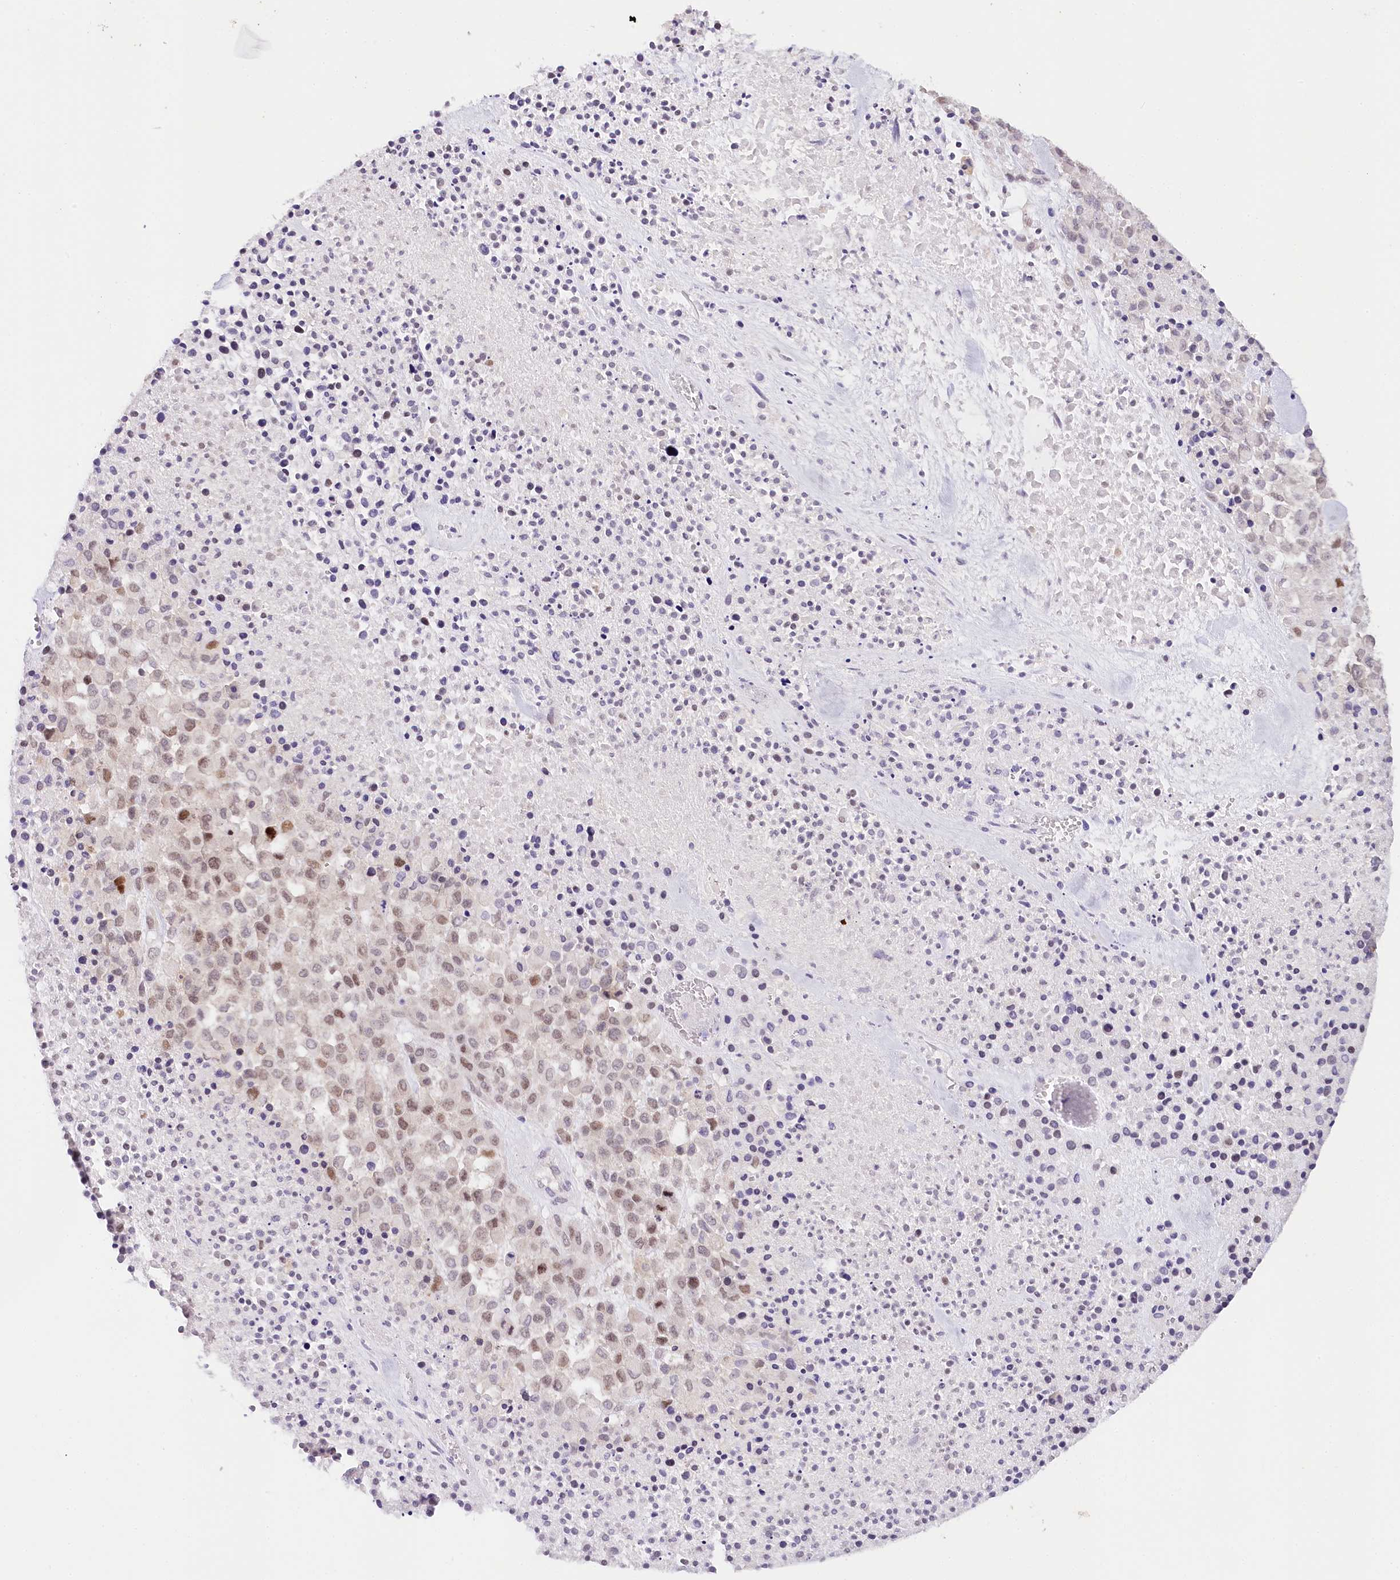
{"staining": {"intensity": "moderate", "quantity": "25%-75%", "location": "nuclear"}, "tissue": "melanoma", "cell_type": "Tumor cells", "image_type": "cancer", "snomed": [{"axis": "morphology", "description": "Malignant melanoma, Metastatic site"}, {"axis": "topography", "description": "Skin"}], "caption": "A medium amount of moderate nuclear expression is identified in approximately 25%-75% of tumor cells in melanoma tissue.", "gene": "TP53", "patient": {"sex": "female", "age": 81}}